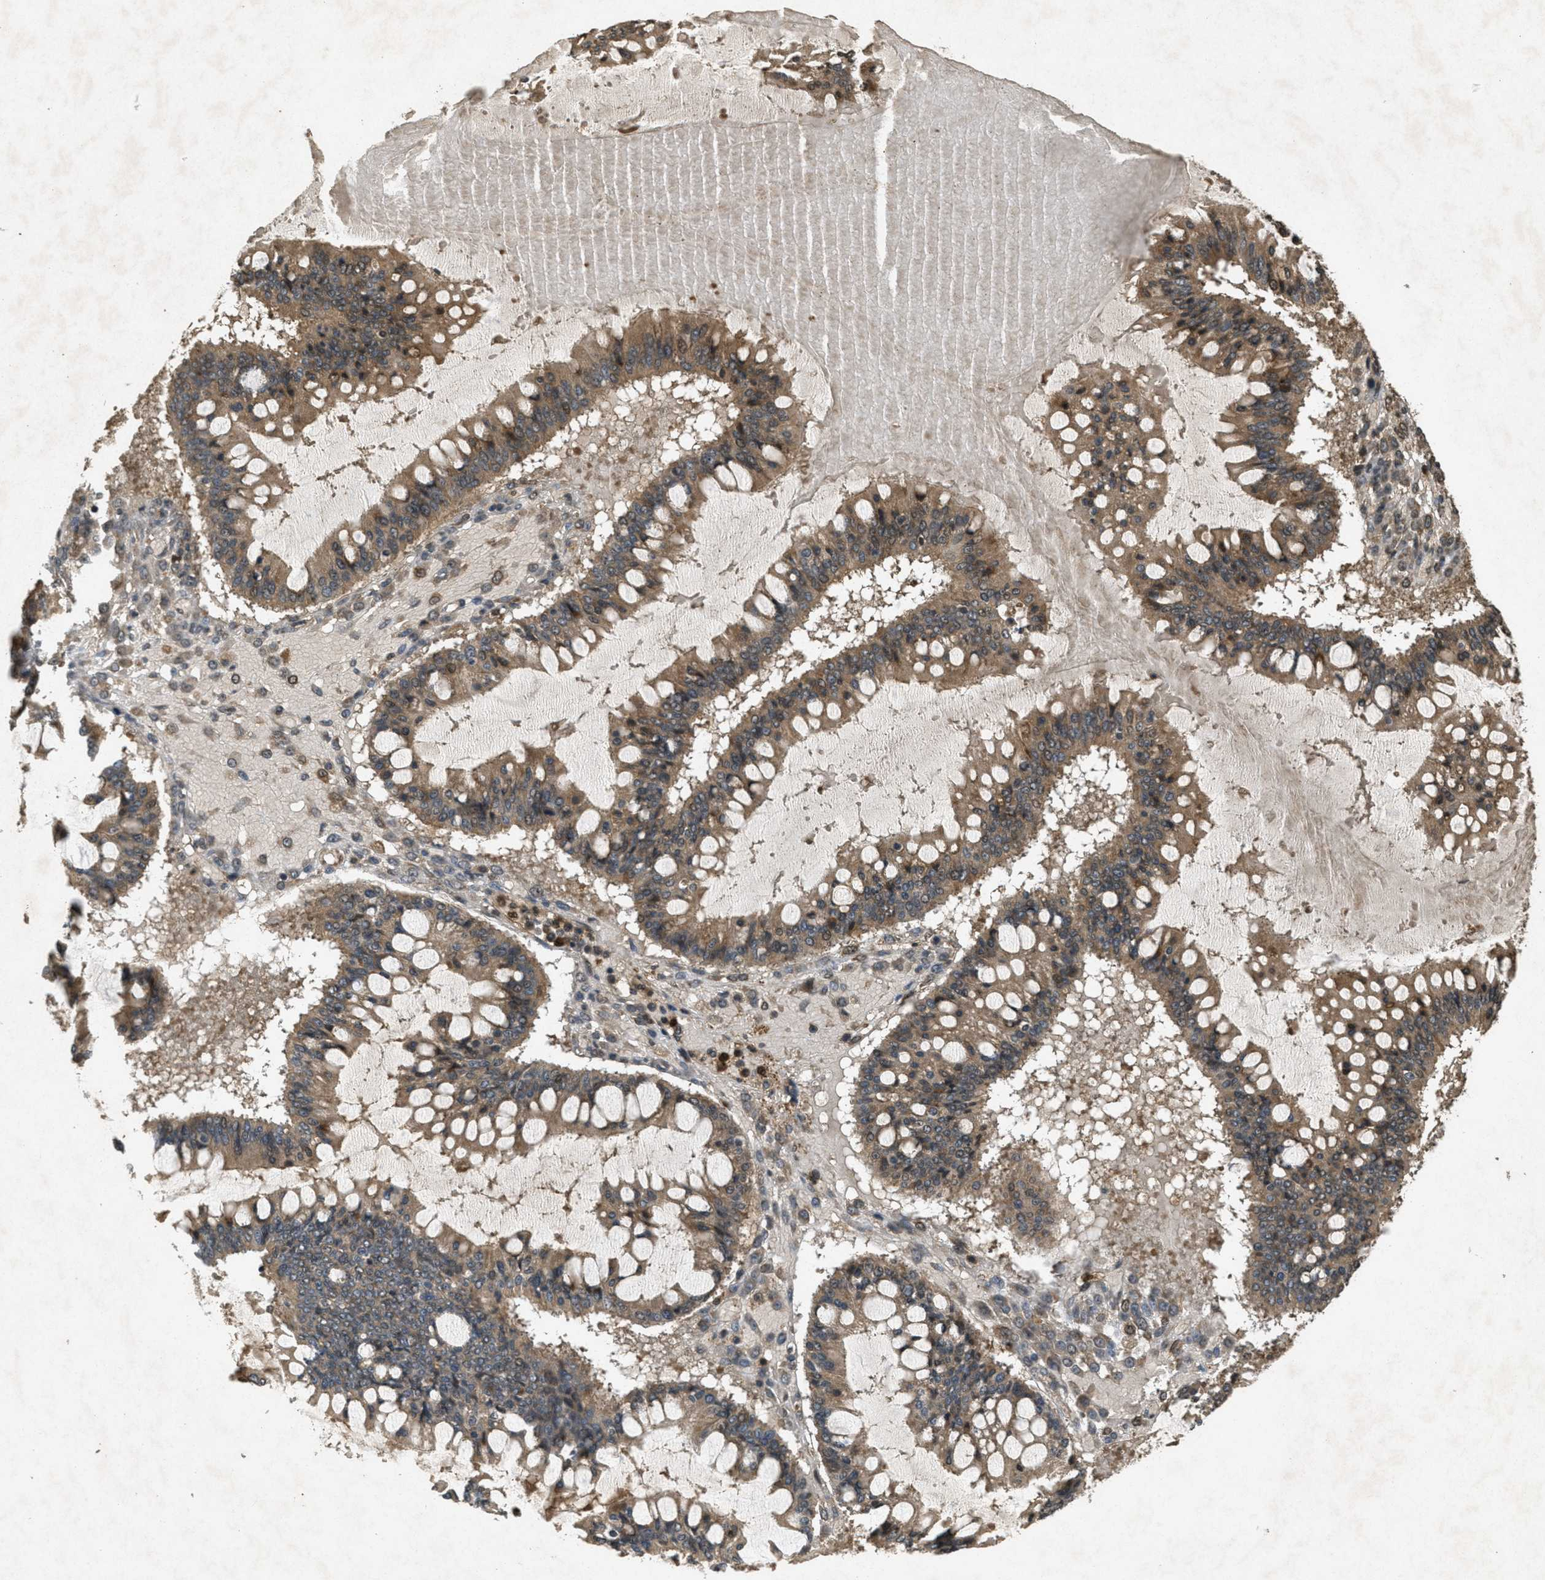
{"staining": {"intensity": "moderate", "quantity": ">75%", "location": "cytoplasmic/membranous"}, "tissue": "ovarian cancer", "cell_type": "Tumor cells", "image_type": "cancer", "snomed": [{"axis": "morphology", "description": "Cystadenocarcinoma, mucinous, NOS"}, {"axis": "topography", "description": "Ovary"}], "caption": "Protein analysis of ovarian cancer tissue exhibits moderate cytoplasmic/membranous staining in approximately >75% of tumor cells. The staining was performed using DAB, with brown indicating positive protein expression. Nuclei are stained blue with hematoxylin.", "gene": "ATG7", "patient": {"sex": "female", "age": 73}}